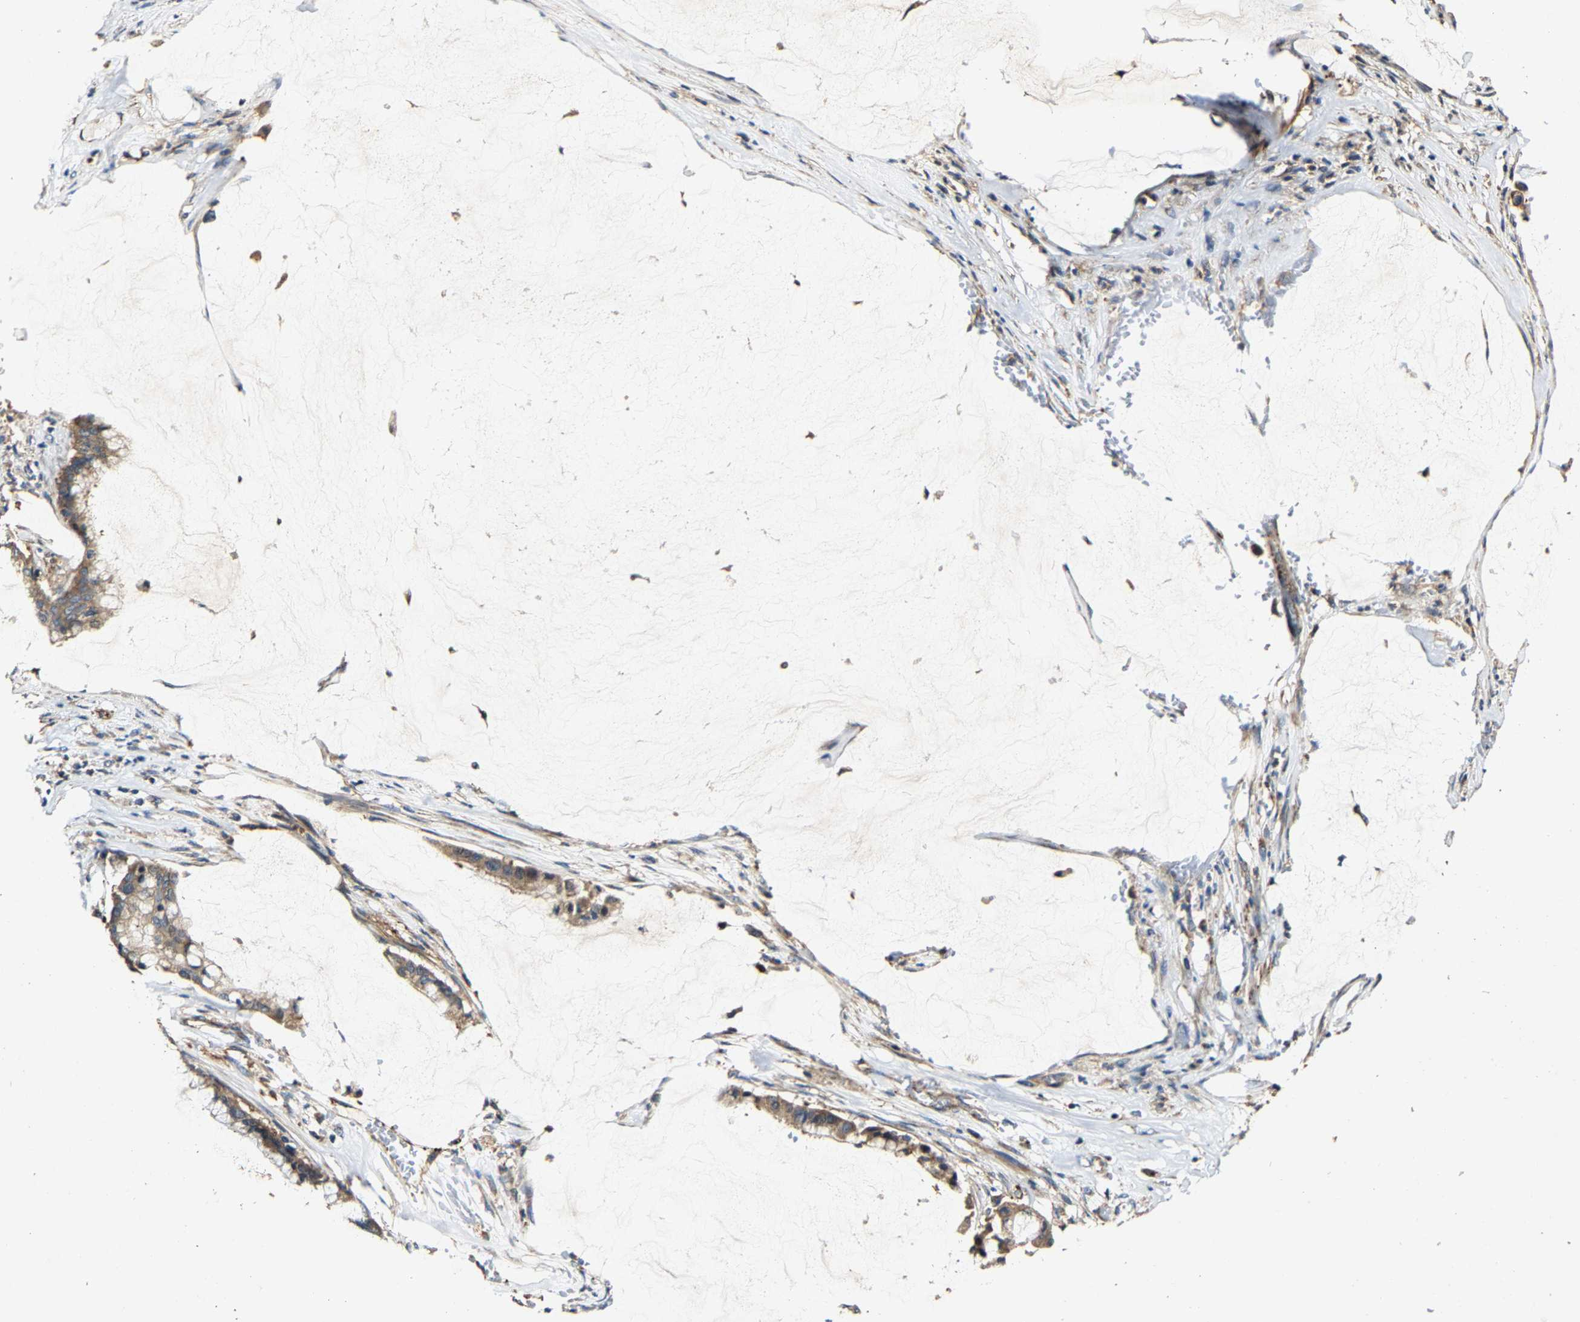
{"staining": {"intensity": "moderate", "quantity": ">75%", "location": "cytoplasmic/membranous"}, "tissue": "pancreatic cancer", "cell_type": "Tumor cells", "image_type": "cancer", "snomed": [{"axis": "morphology", "description": "Adenocarcinoma, NOS"}, {"axis": "topography", "description": "Pancreas"}], "caption": "Human pancreatic cancer stained with a brown dye demonstrates moderate cytoplasmic/membranous positive expression in approximately >75% of tumor cells.", "gene": "GFRA3", "patient": {"sex": "male", "age": 41}}